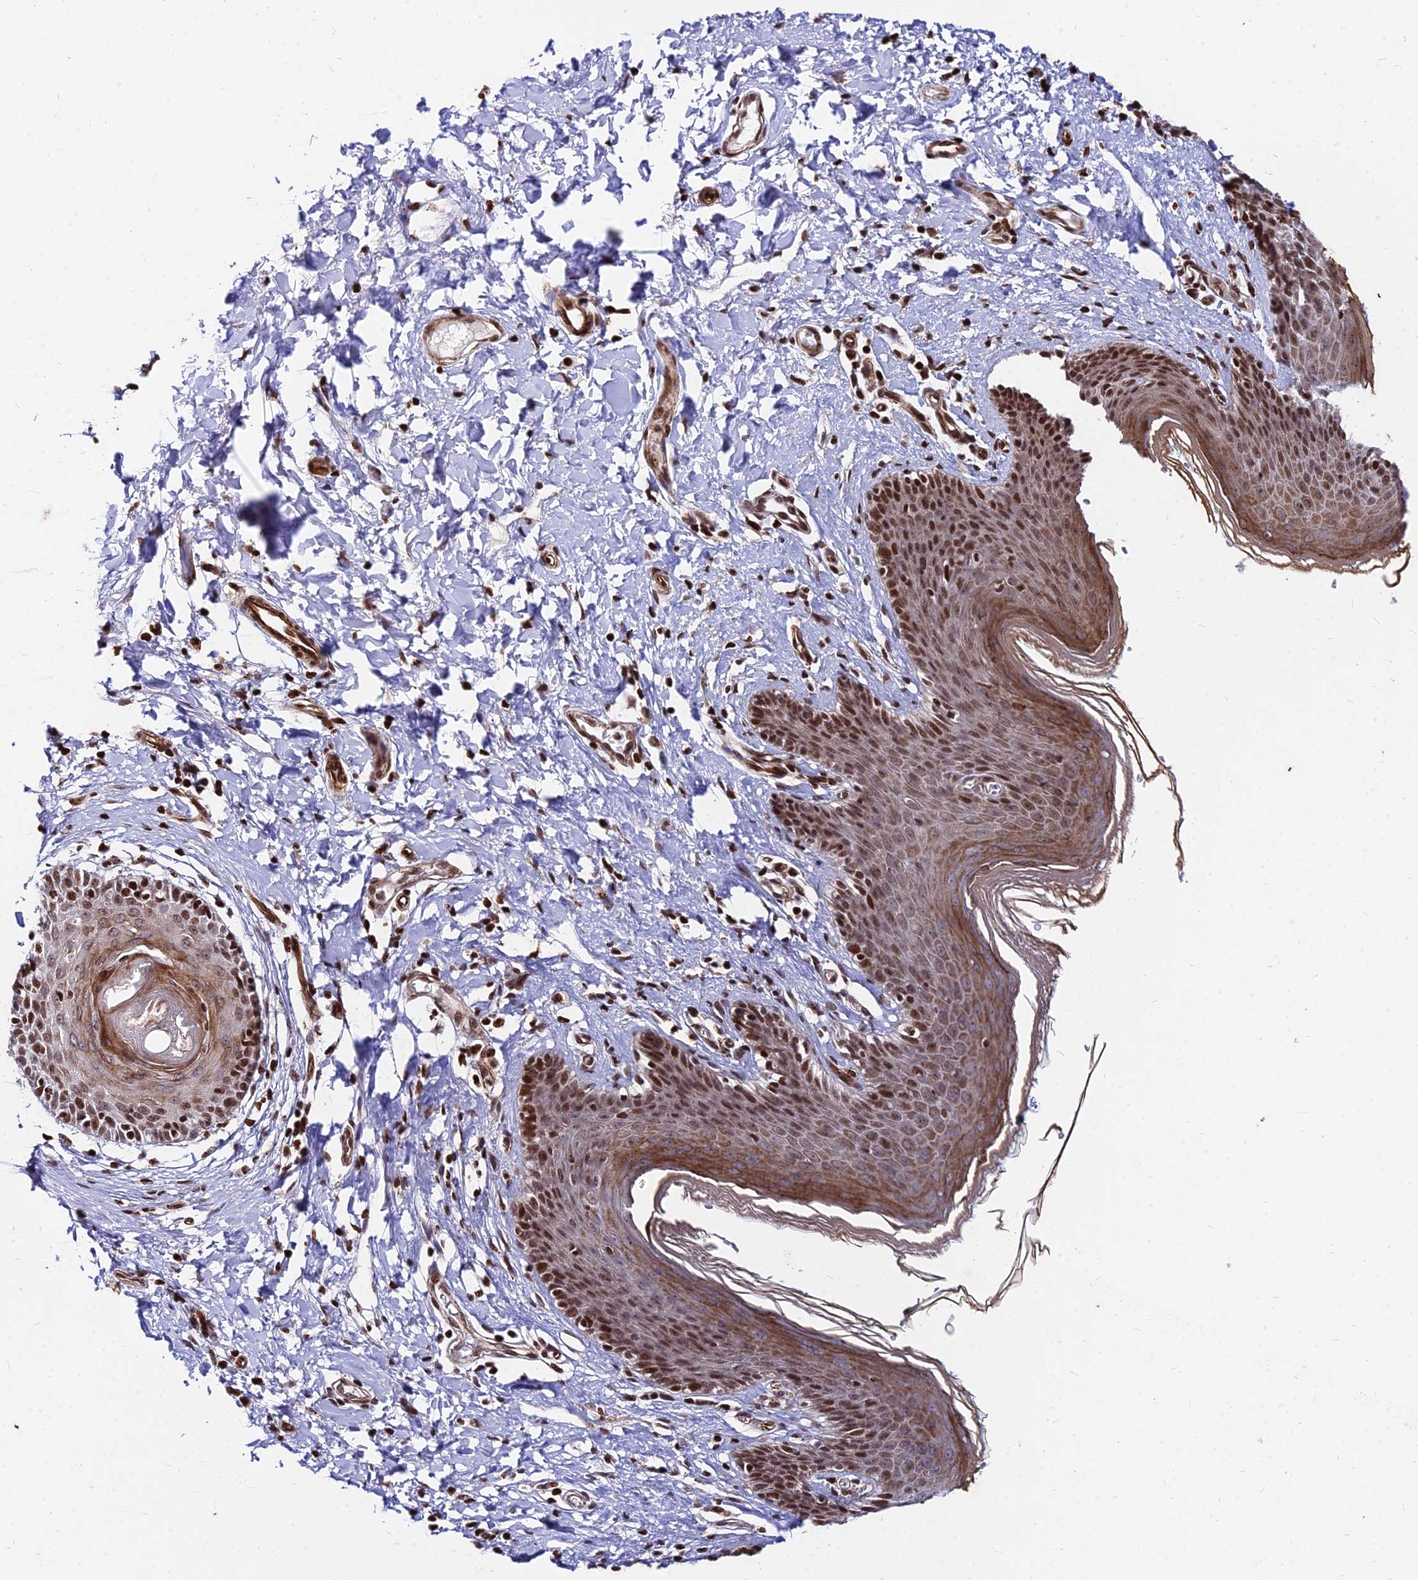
{"staining": {"intensity": "strong", "quantity": "25%-75%", "location": "cytoplasmic/membranous,nuclear"}, "tissue": "skin", "cell_type": "Epidermal cells", "image_type": "normal", "snomed": [{"axis": "morphology", "description": "Normal tissue, NOS"}, {"axis": "topography", "description": "Vulva"}], "caption": "Human skin stained for a protein (brown) shows strong cytoplasmic/membranous,nuclear positive positivity in approximately 25%-75% of epidermal cells.", "gene": "NYAP2", "patient": {"sex": "female", "age": 66}}